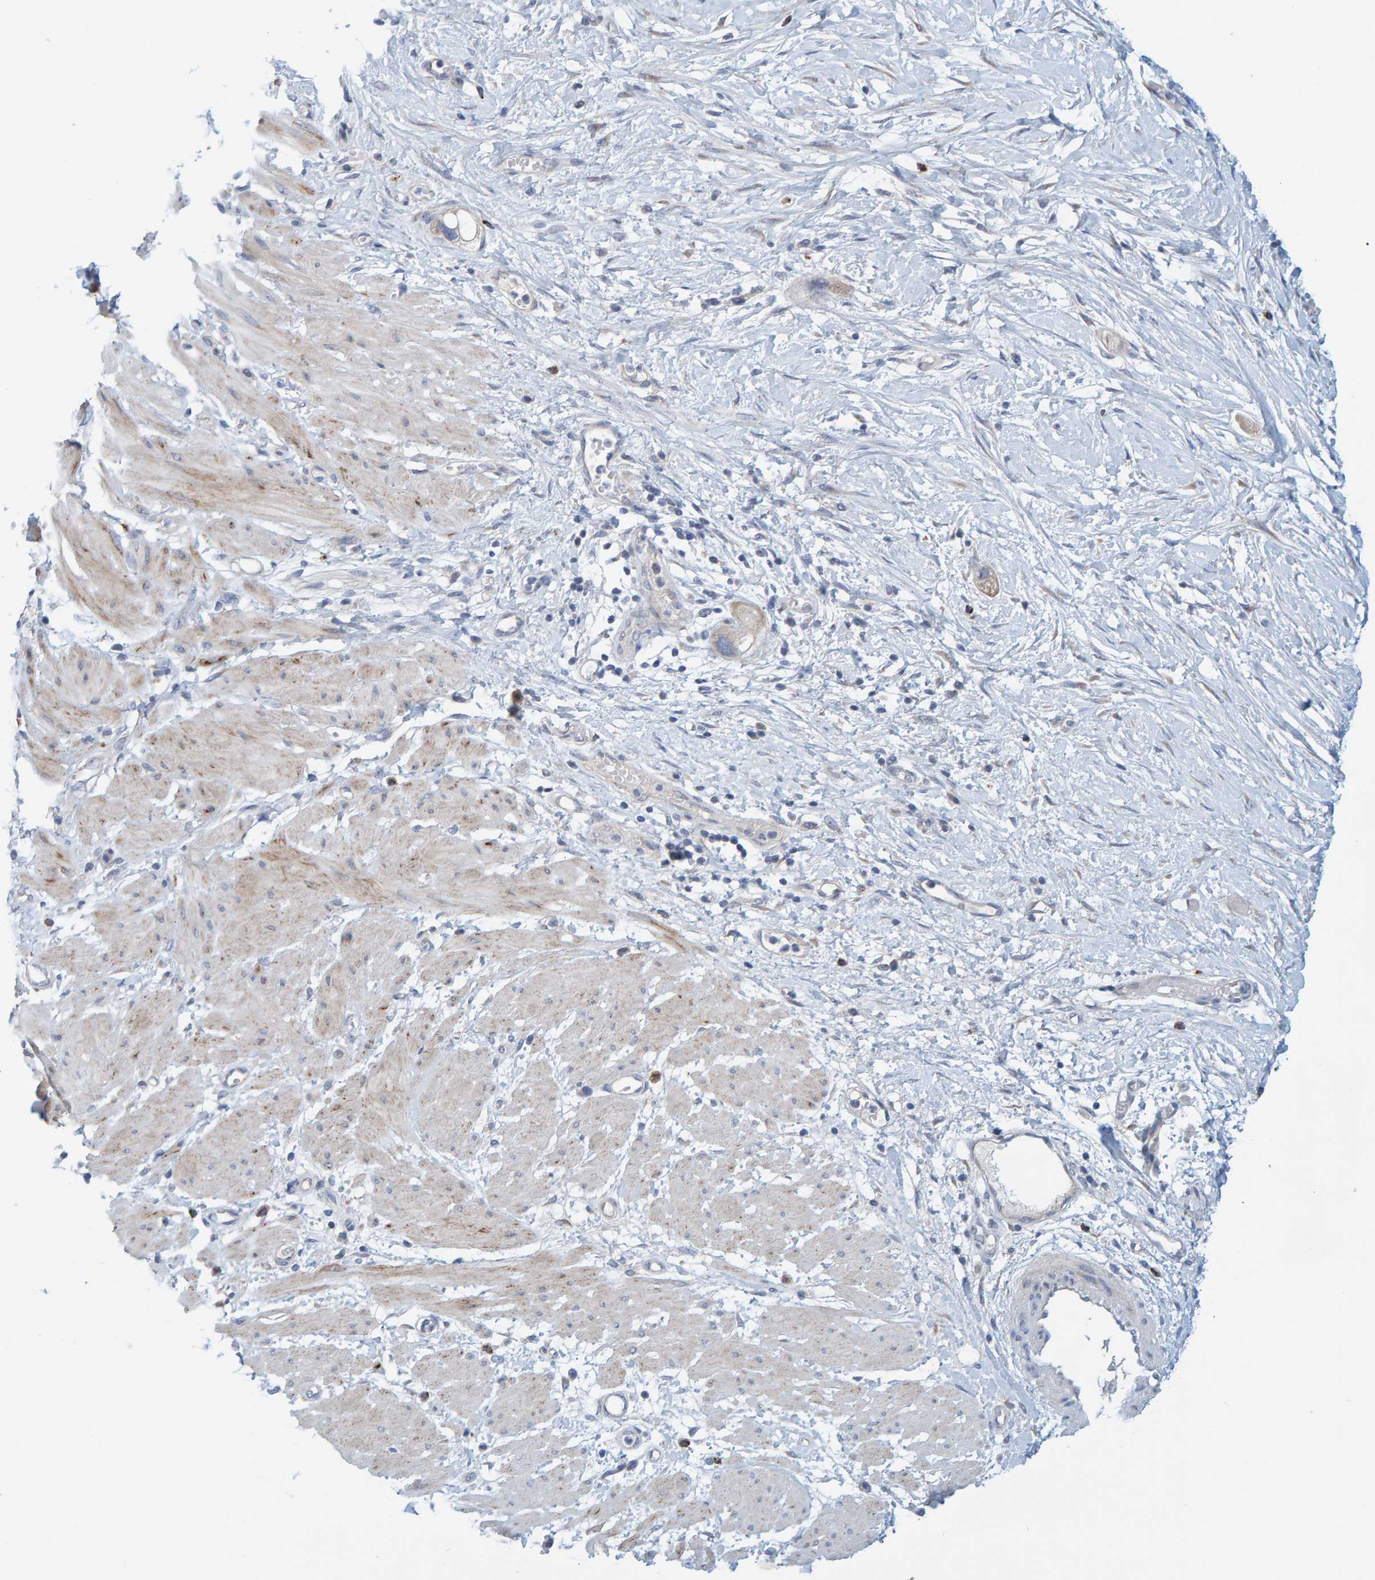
{"staining": {"intensity": "negative", "quantity": "none", "location": "none"}, "tissue": "stomach cancer", "cell_type": "Tumor cells", "image_type": "cancer", "snomed": [{"axis": "morphology", "description": "Adenocarcinoma, NOS"}, {"axis": "topography", "description": "Stomach"}, {"axis": "topography", "description": "Stomach, lower"}], "caption": "Protein analysis of stomach adenocarcinoma shows no significant staining in tumor cells.", "gene": "ZC3H3", "patient": {"sex": "female", "age": 48}}